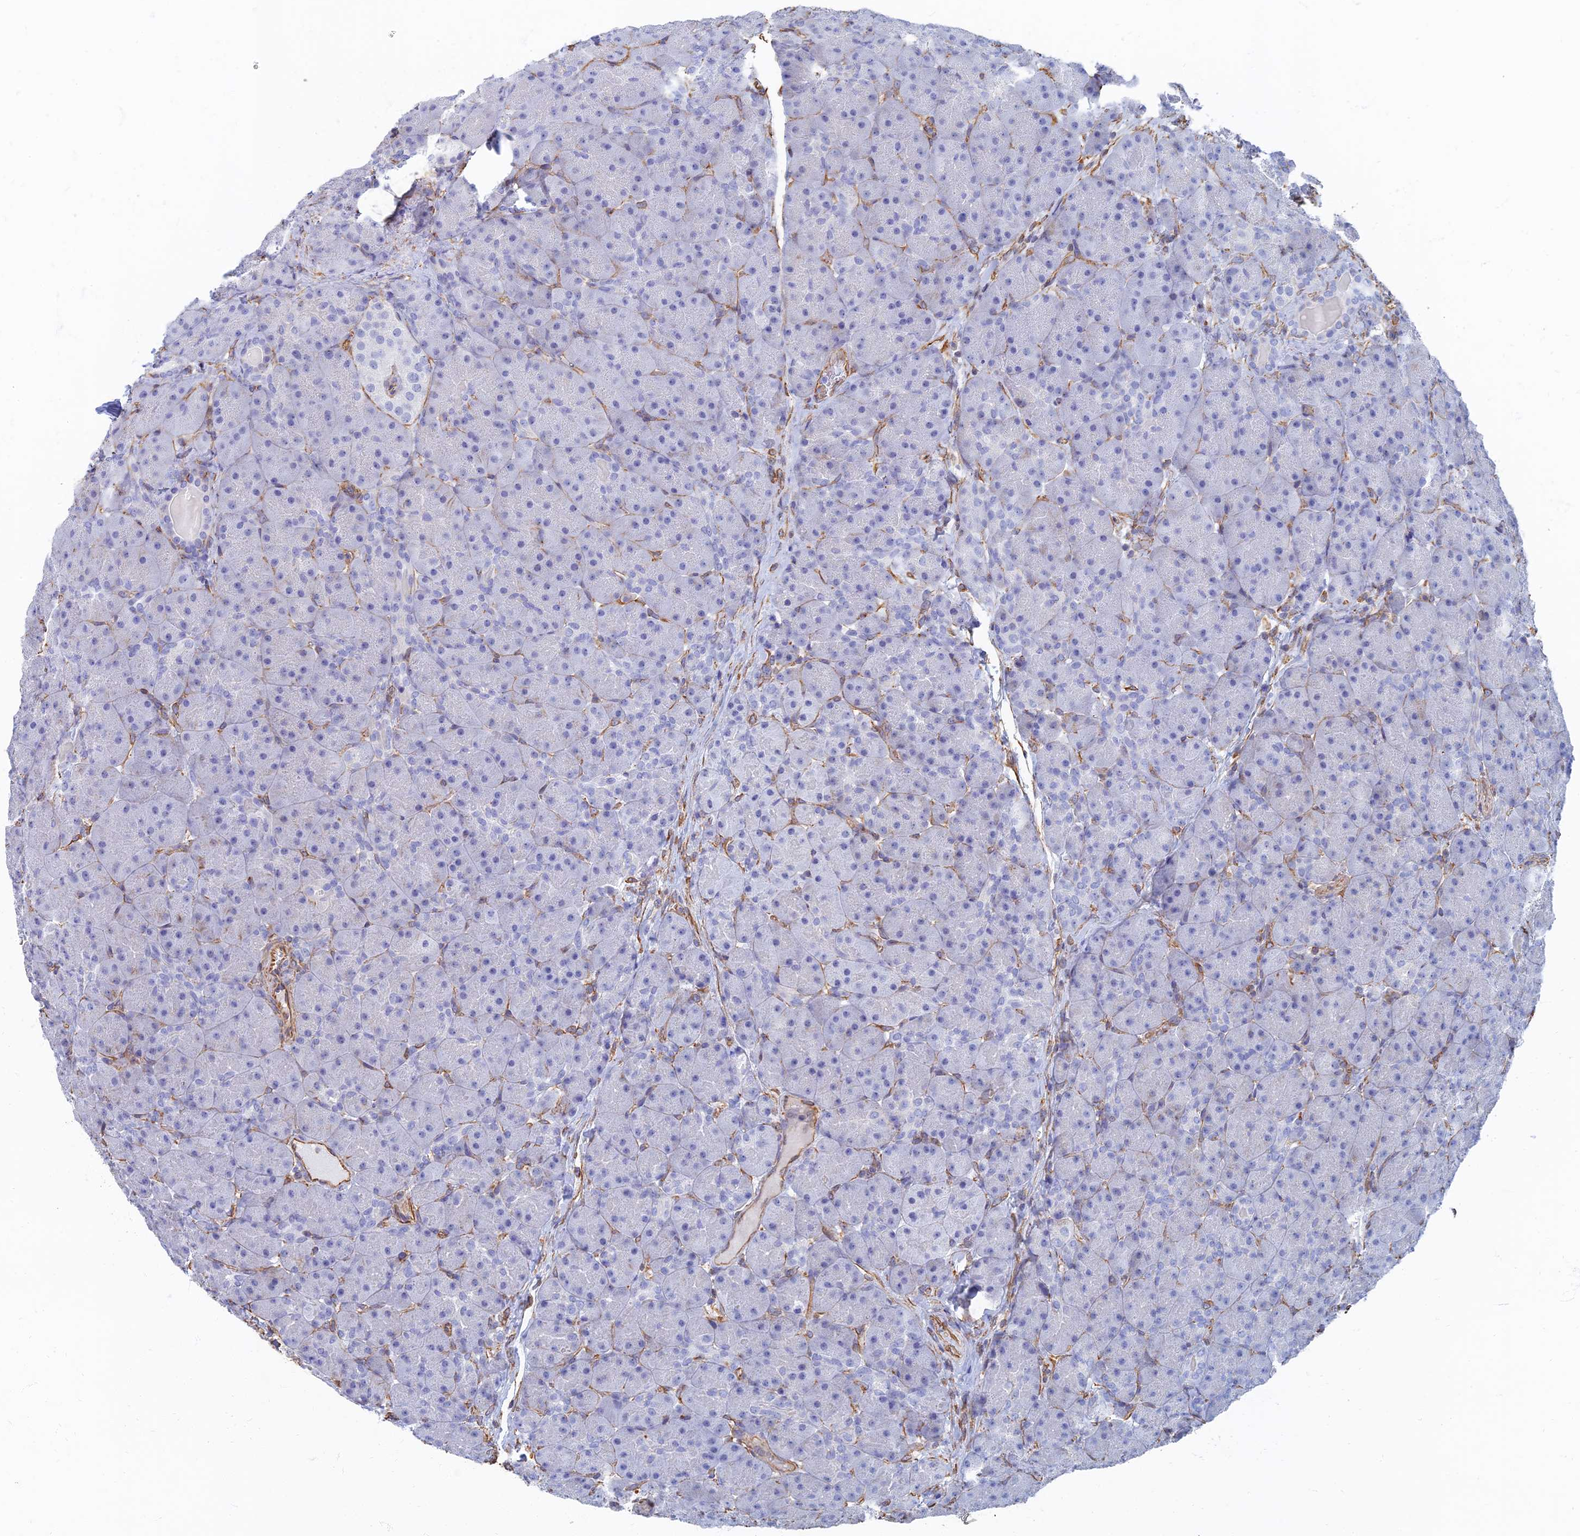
{"staining": {"intensity": "negative", "quantity": "none", "location": "none"}, "tissue": "pancreas", "cell_type": "Exocrine glandular cells", "image_type": "normal", "snomed": [{"axis": "morphology", "description": "Normal tissue, NOS"}, {"axis": "topography", "description": "Pancreas"}], "caption": "DAB immunohistochemical staining of unremarkable human pancreas displays no significant expression in exocrine glandular cells.", "gene": "RMC1", "patient": {"sex": "male", "age": 66}}